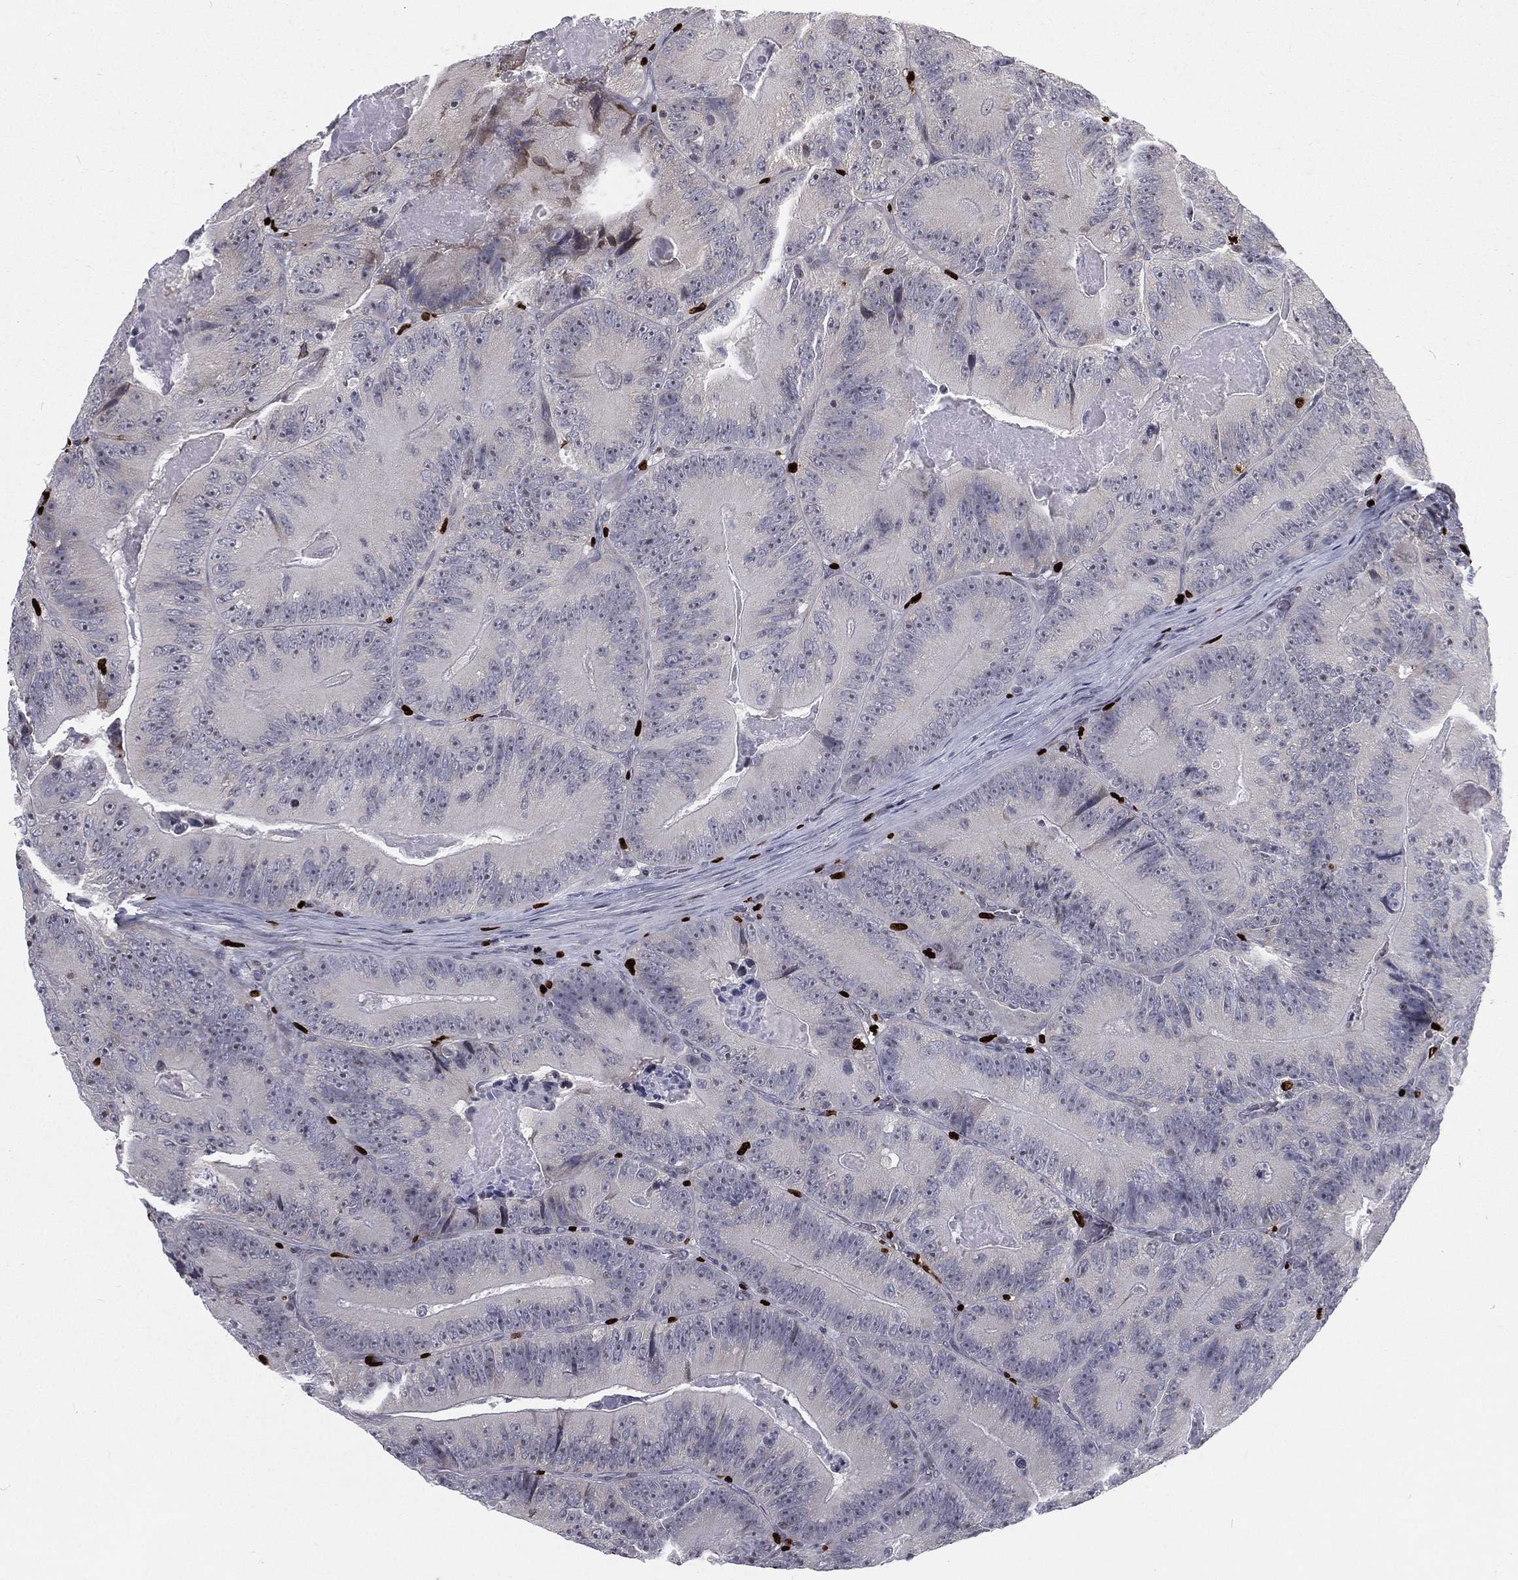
{"staining": {"intensity": "negative", "quantity": "none", "location": "none"}, "tissue": "colorectal cancer", "cell_type": "Tumor cells", "image_type": "cancer", "snomed": [{"axis": "morphology", "description": "Adenocarcinoma, NOS"}, {"axis": "topography", "description": "Colon"}], "caption": "An immunohistochemistry (IHC) micrograph of adenocarcinoma (colorectal) is shown. There is no staining in tumor cells of adenocarcinoma (colorectal). The staining was performed using DAB (3,3'-diaminobenzidine) to visualize the protein expression in brown, while the nuclei were stained in blue with hematoxylin (Magnification: 20x).", "gene": "MNDA", "patient": {"sex": "female", "age": 86}}